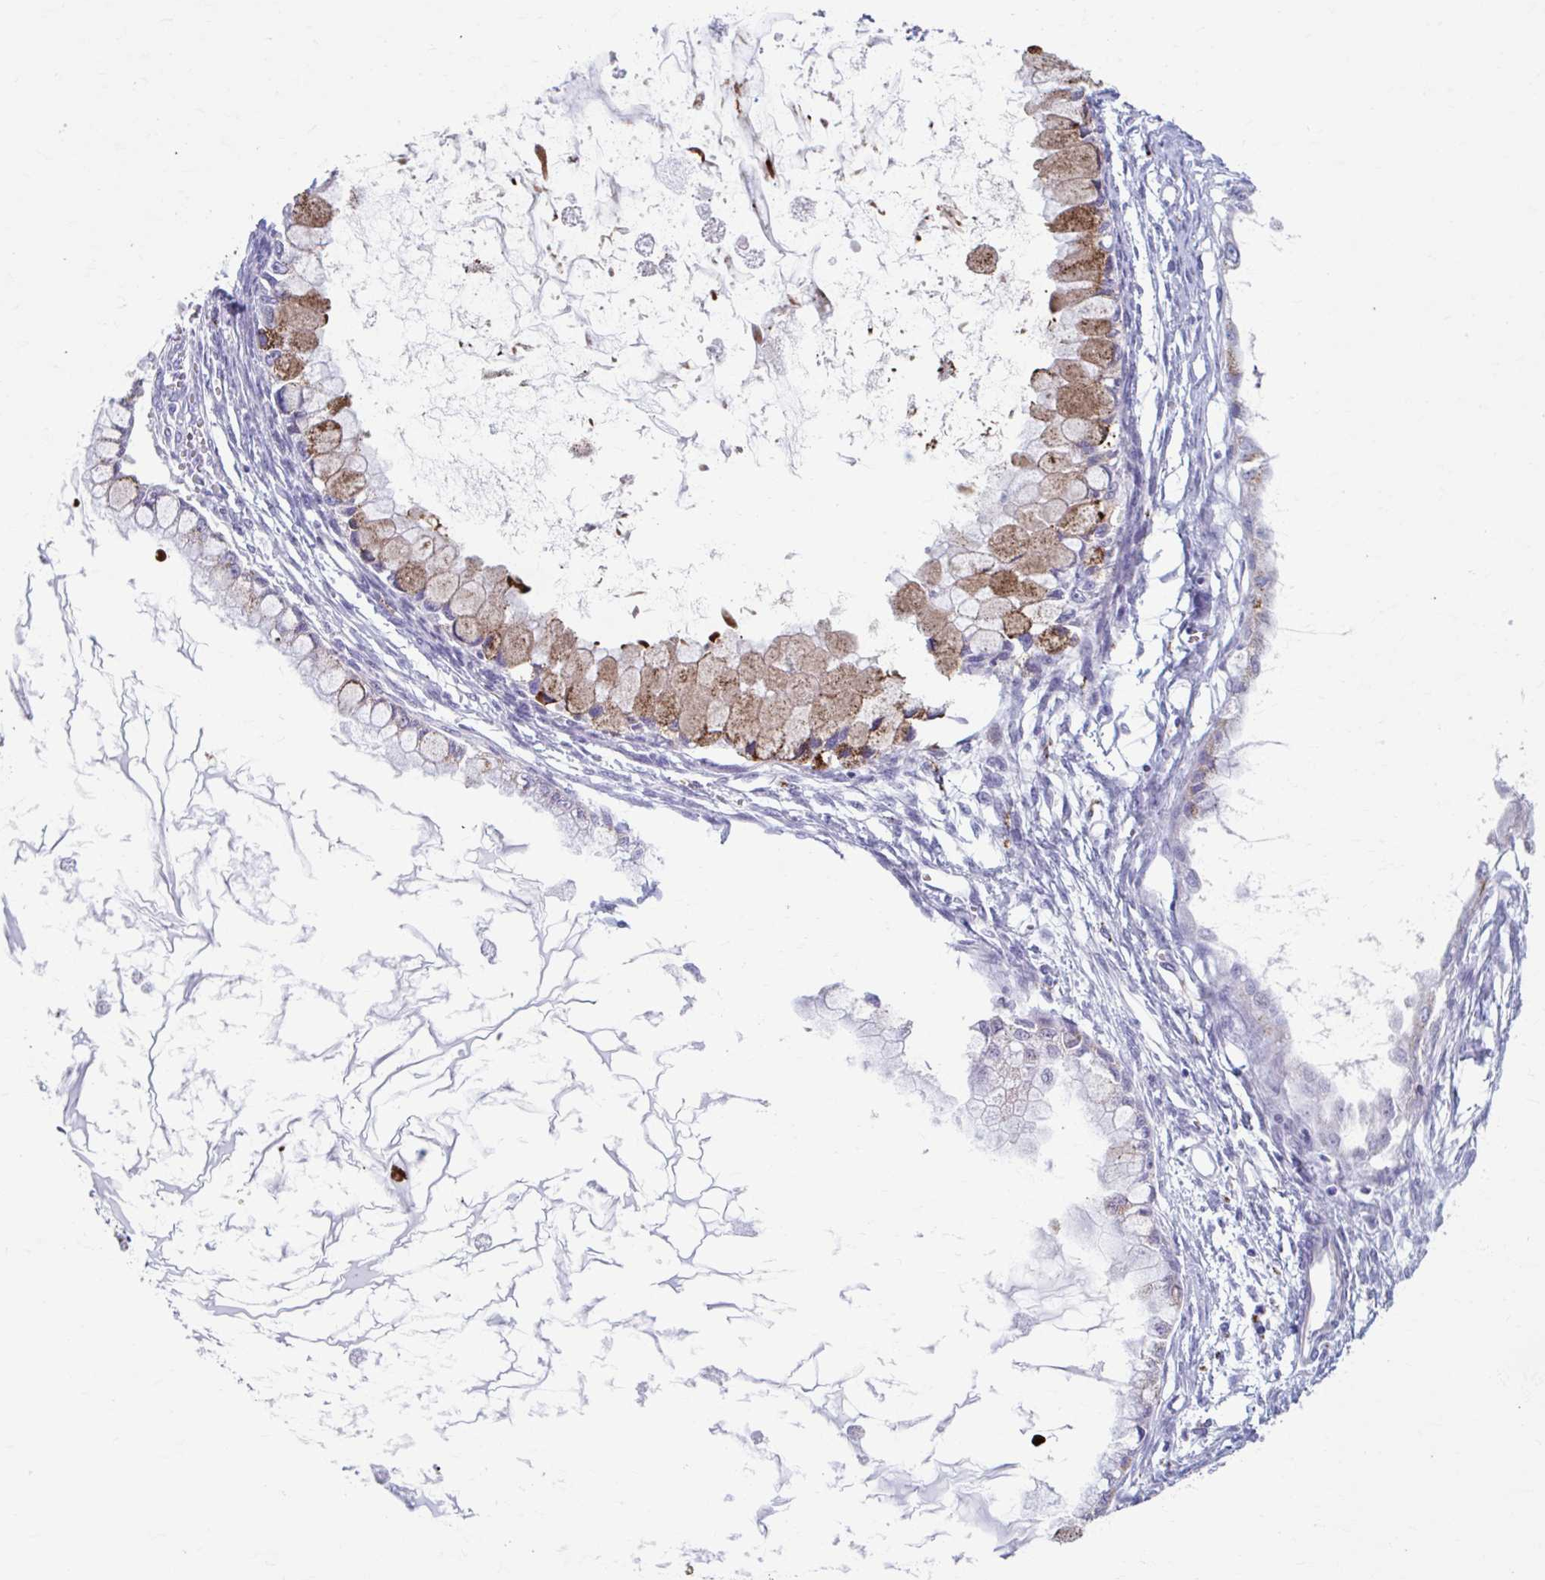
{"staining": {"intensity": "moderate", "quantity": "25%-75%", "location": "cytoplasmic/membranous"}, "tissue": "ovarian cancer", "cell_type": "Tumor cells", "image_type": "cancer", "snomed": [{"axis": "morphology", "description": "Cystadenocarcinoma, mucinous, NOS"}, {"axis": "topography", "description": "Ovary"}], "caption": "Immunohistochemistry histopathology image of neoplastic tissue: human ovarian mucinous cystadenocarcinoma stained using immunohistochemistry (IHC) reveals medium levels of moderate protein expression localized specifically in the cytoplasmic/membranous of tumor cells, appearing as a cytoplasmic/membranous brown color.", "gene": "C12orf71", "patient": {"sex": "female", "age": 34}}